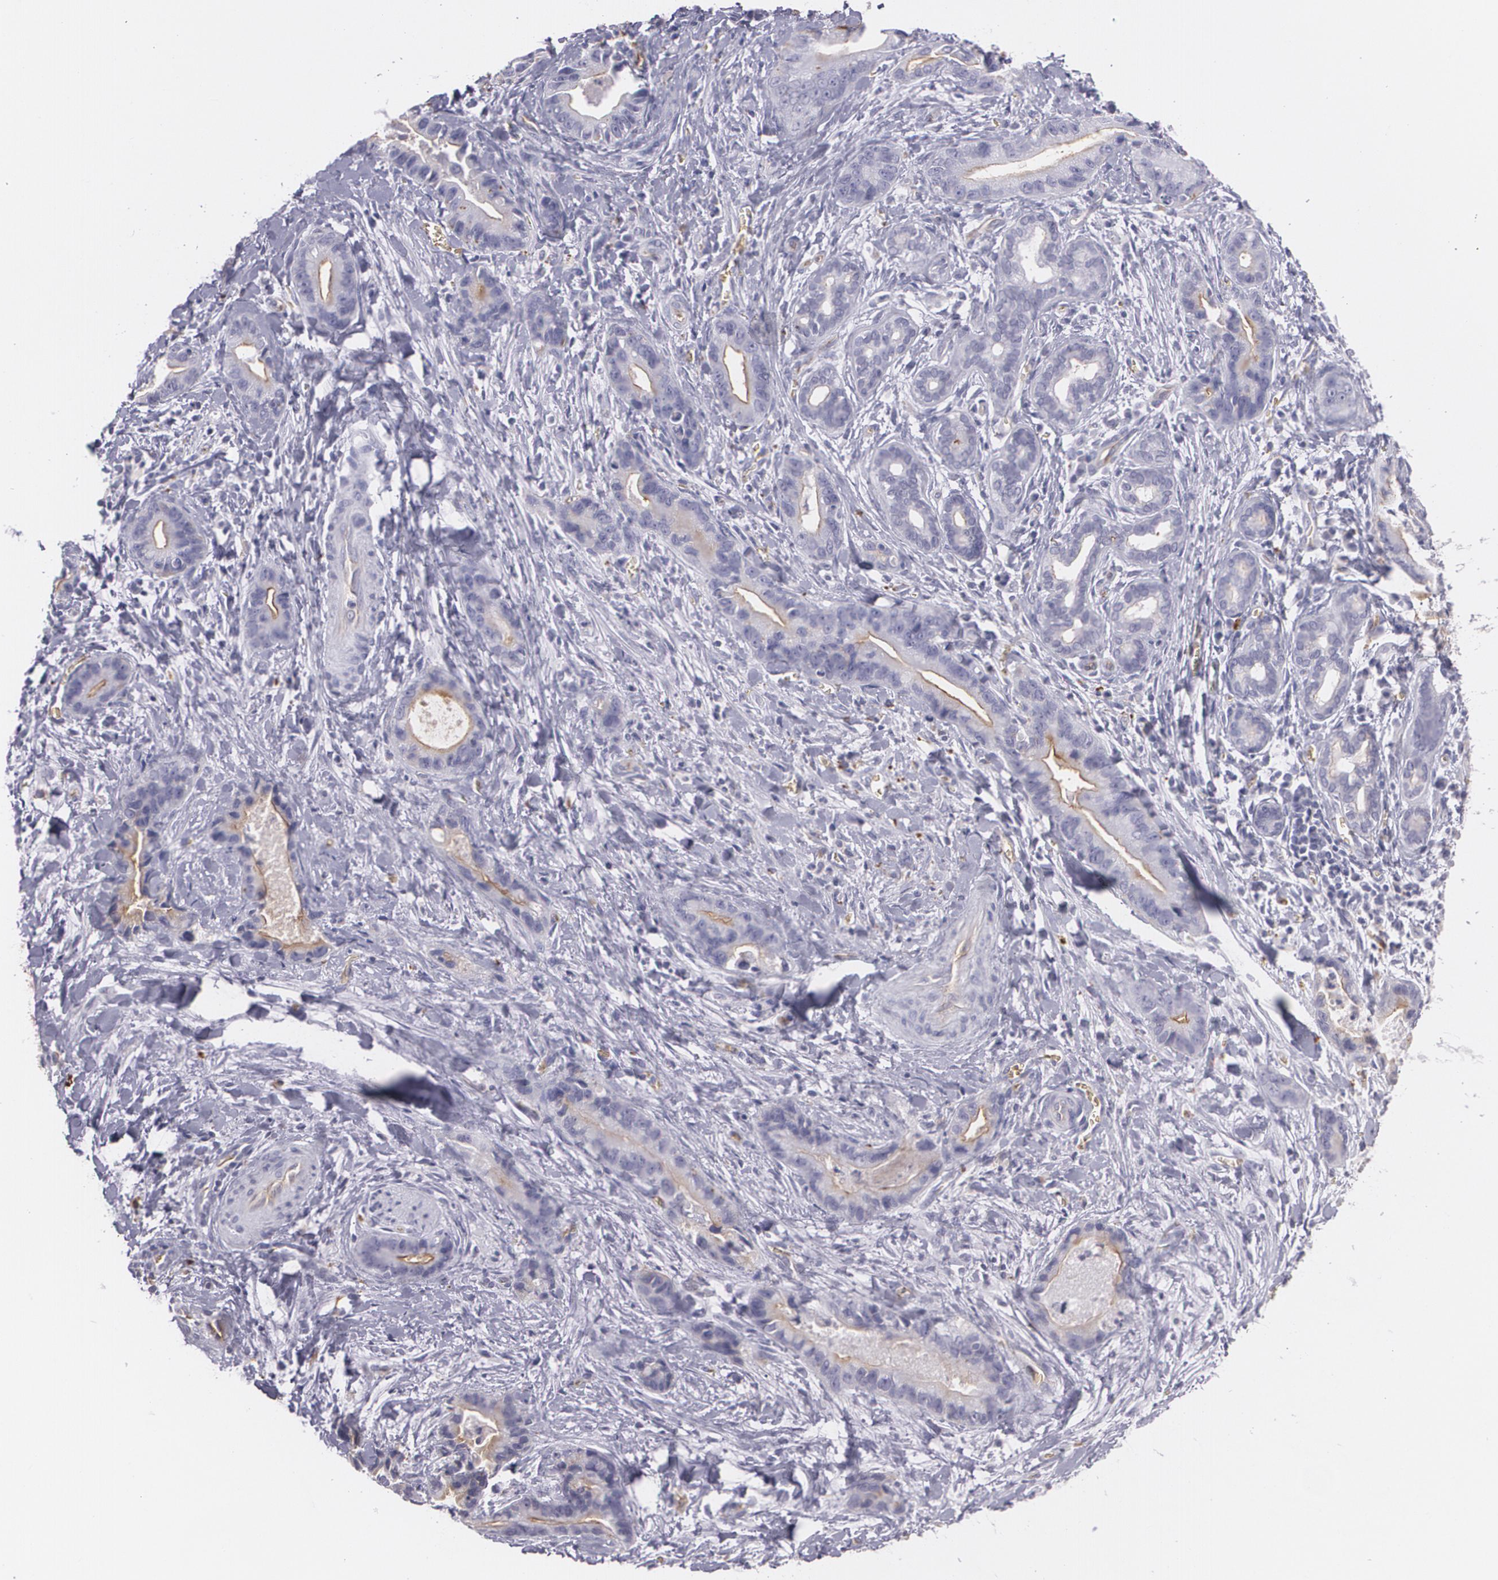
{"staining": {"intensity": "negative", "quantity": "none", "location": "none"}, "tissue": "liver cancer", "cell_type": "Tumor cells", "image_type": "cancer", "snomed": [{"axis": "morphology", "description": "Cholangiocarcinoma"}, {"axis": "topography", "description": "Liver"}], "caption": "This is an immunohistochemistry micrograph of human liver cancer. There is no expression in tumor cells.", "gene": "ACE", "patient": {"sex": "female", "age": 55}}